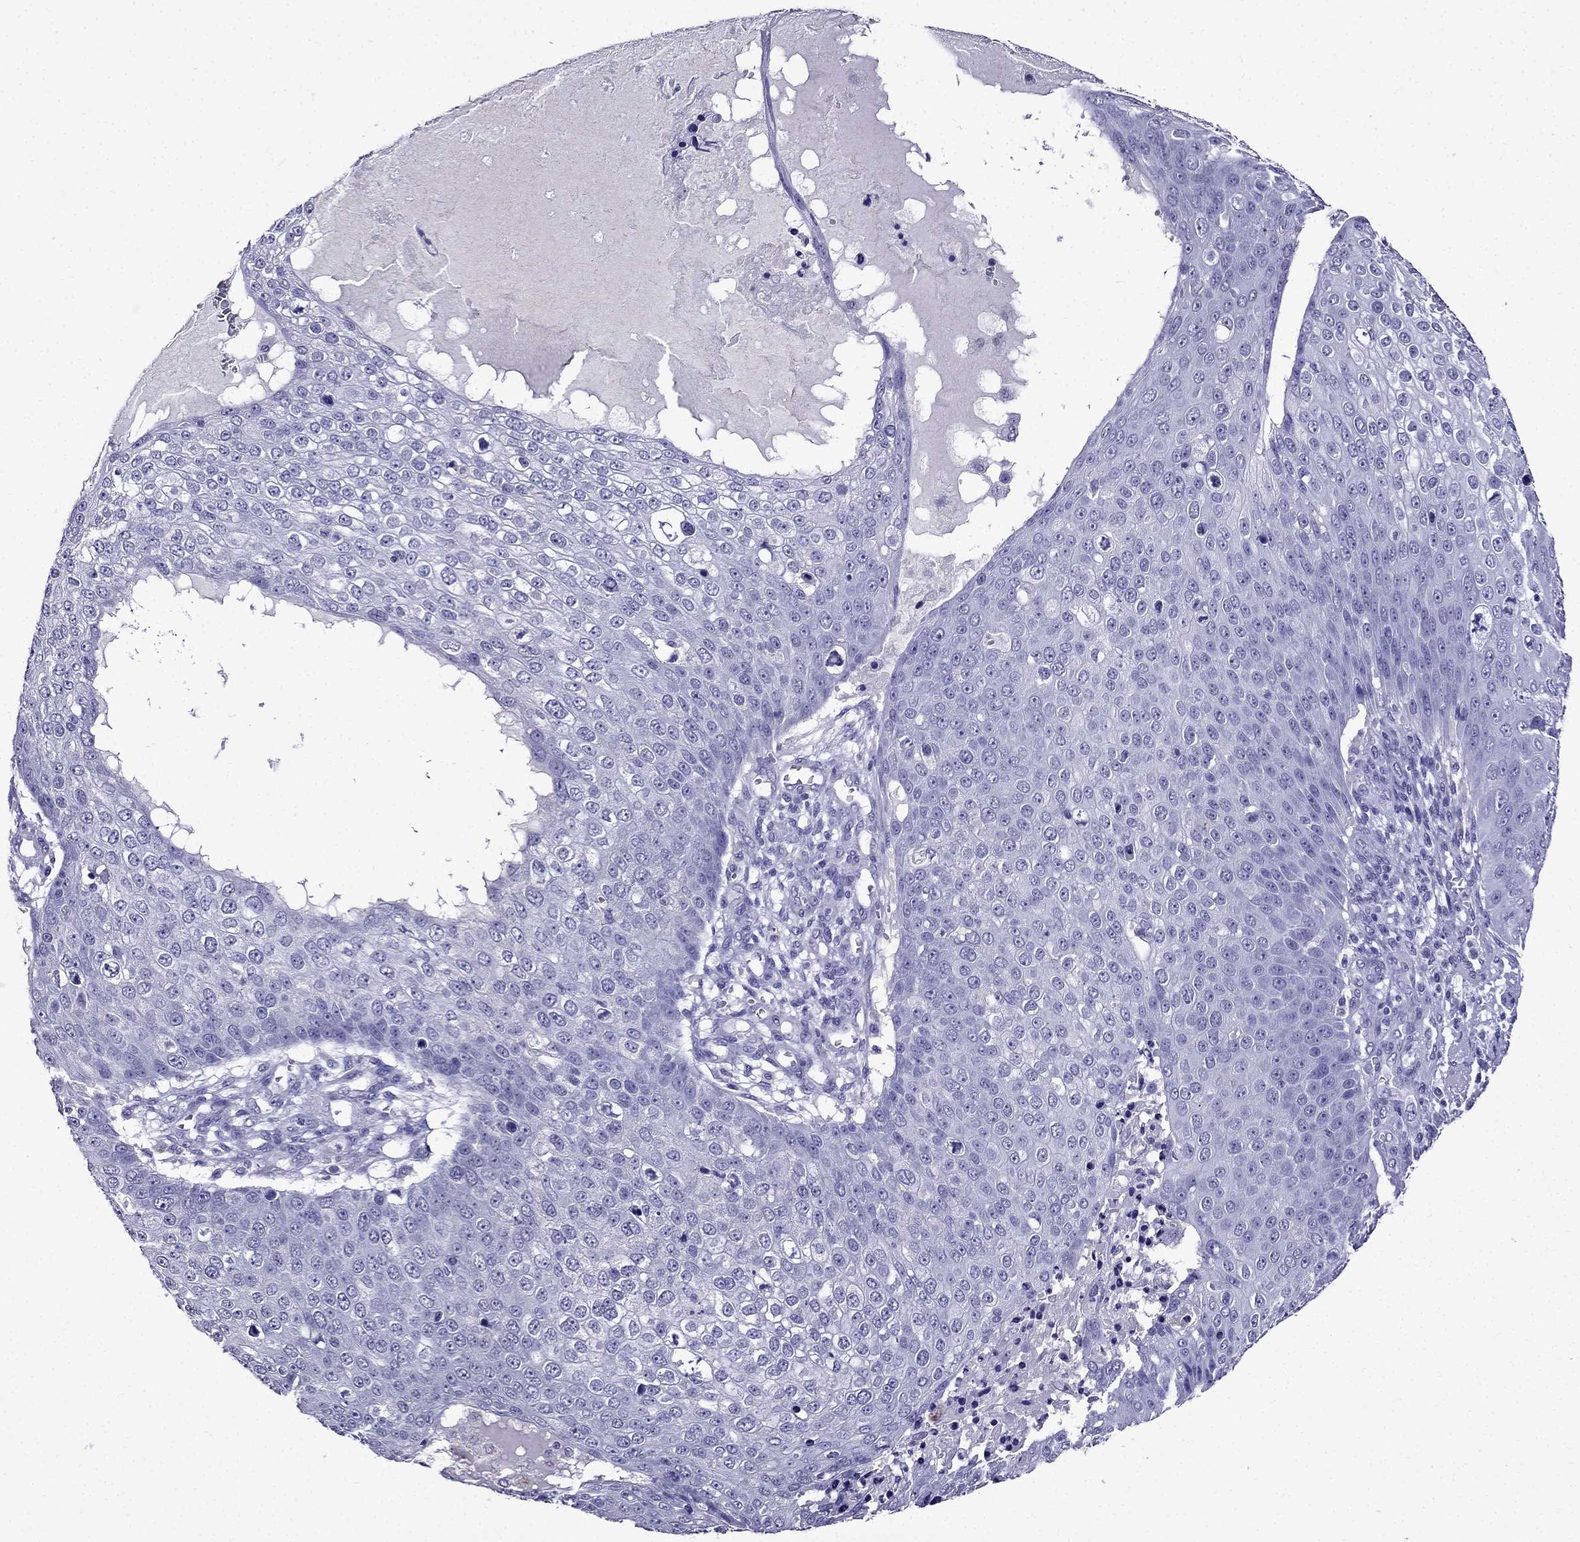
{"staining": {"intensity": "negative", "quantity": "none", "location": "none"}, "tissue": "skin cancer", "cell_type": "Tumor cells", "image_type": "cancer", "snomed": [{"axis": "morphology", "description": "Squamous cell carcinoma, NOS"}, {"axis": "topography", "description": "Skin"}], "caption": "Human skin cancer stained for a protein using immunohistochemistry (IHC) shows no positivity in tumor cells.", "gene": "DNAH17", "patient": {"sex": "male", "age": 71}}